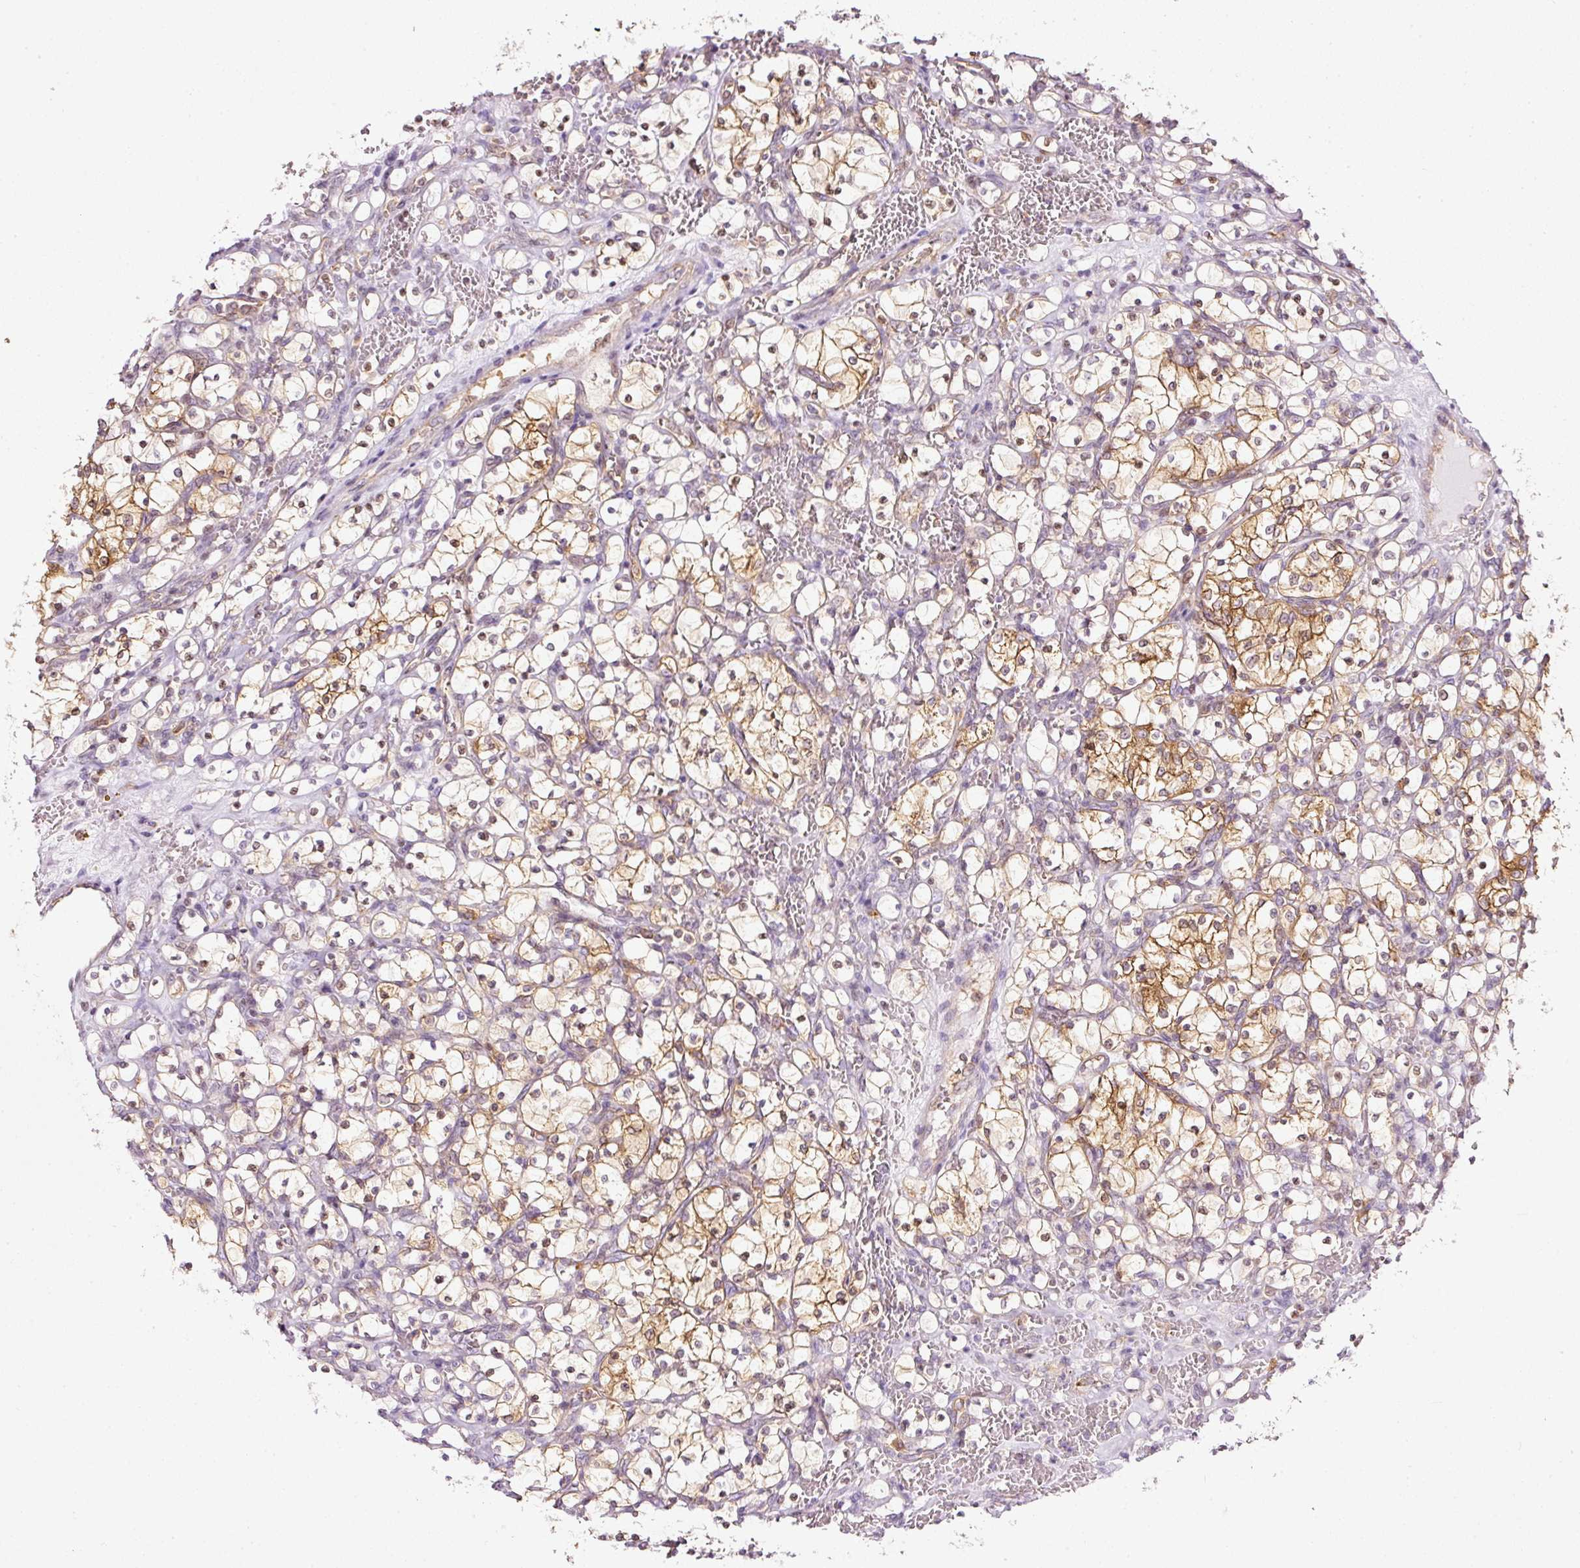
{"staining": {"intensity": "moderate", "quantity": "25%-75%", "location": "cytoplasmic/membranous"}, "tissue": "renal cancer", "cell_type": "Tumor cells", "image_type": "cancer", "snomed": [{"axis": "morphology", "description": "Adenocarcinoma, NOS"}, {"axis": "topography", "description": "Kidney"}], "caption": "Immunohistochemistry (IHC) (DAB (3,3'-diaminobenzidine)) staining of human adenocarcinoma (renal) displays moderate cytoplasmic/membranous protein expression in approximately 25%-75% of tumor cells.", "gene": "SCNM1", "patient": {"sex": "female", "age": 69}}